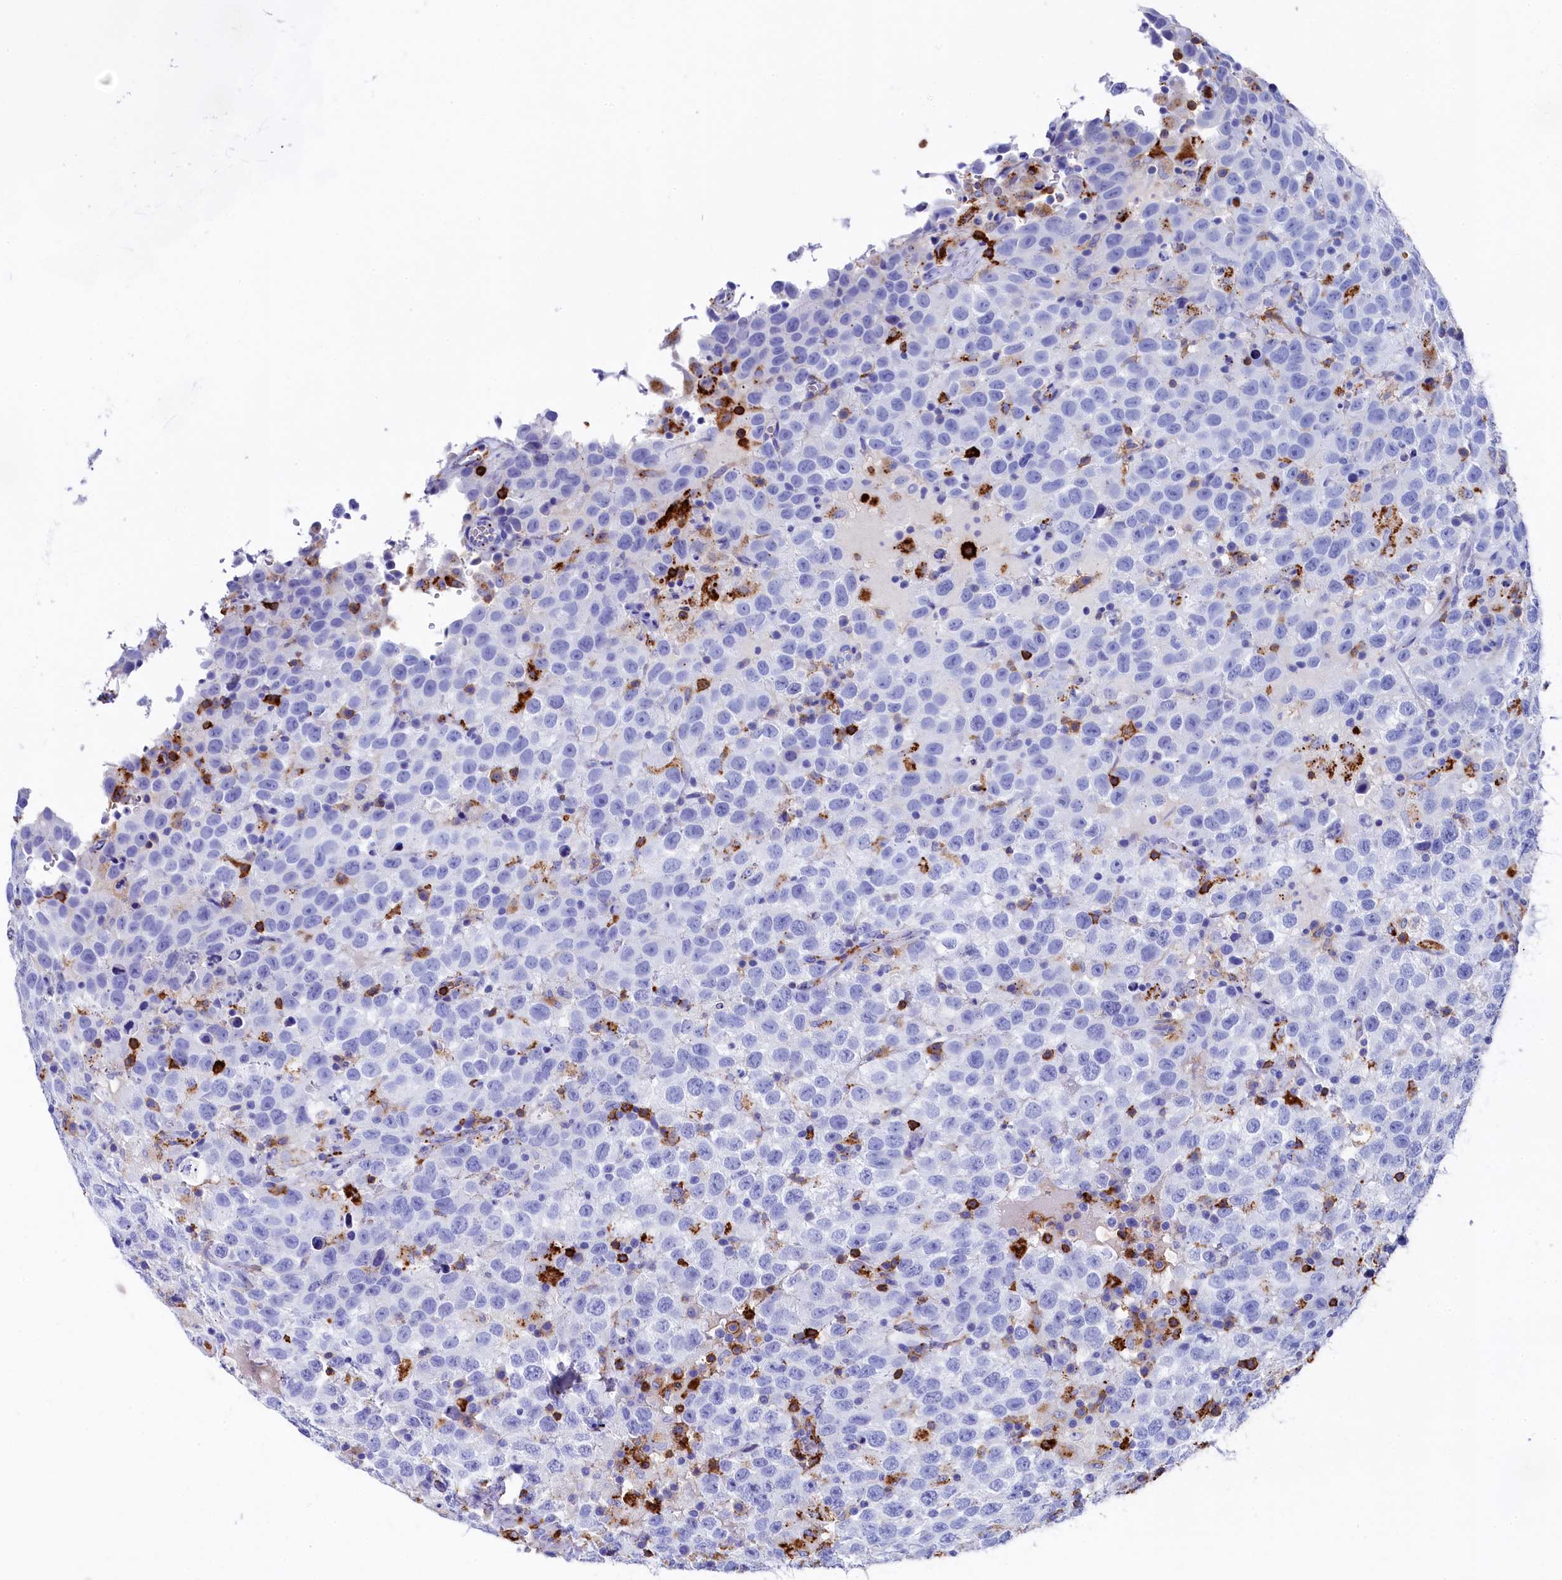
{"staining": {"intensity": "negative", "quantity": "none", "location": "none"}, "tissue": "testis cancer", "cell_type": "Tumor cells", "image_type": "cancer", "snomed": [{"axis": "morphology", "description": "Seminoma, NOS"}, {"axis": "topography", "description": "Testis"}], "caption": "An image of human testis seminoma is negative for staining in tumor cells.", "gene": "PLAC8", "patient": {"sex": "male", "age": 41}}